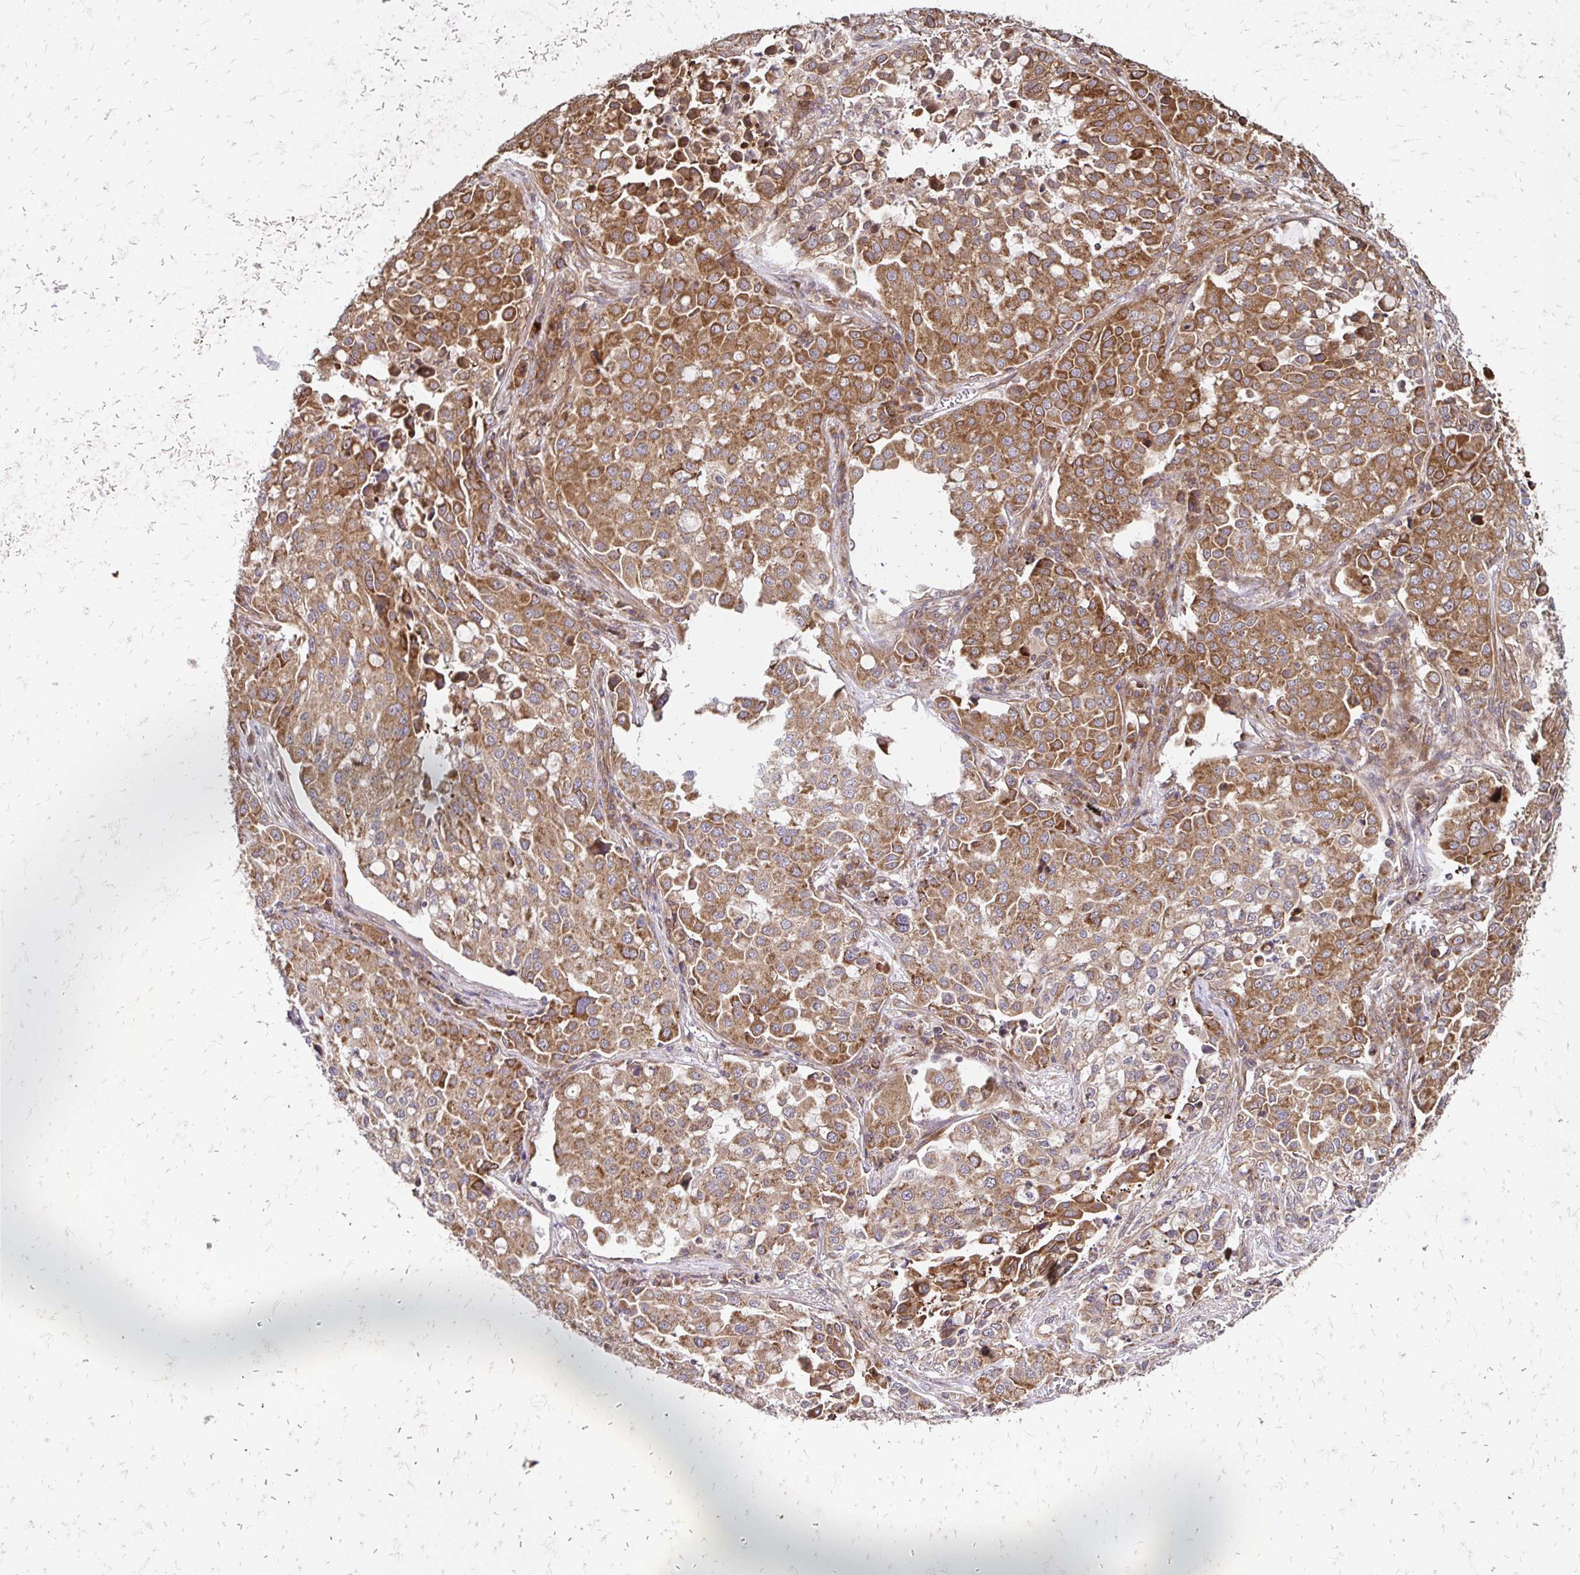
{"staining": {"intensity": "moderate", "quantity": ">75%", "location": "cytoplasmic/membranous"}, "tissue": "lung cancer", "cell_type": "Tumor cells", "image_type": "cancer", "snomed": [{"axis": "morphology", "description": "Adenocarcinoma, NOS"}, {"axis": "morphology", "description": "Adenocarcinoma, metastatic, NOS"}, {"axis": "topography", "description": "Lymph node"}, {"axis": "topography", "description": "Lung"}], "caption": "Human adenocarcinoma (lung) stained with a protein marker reveals moderate staining in tumor cells.", "gene": "ZW10", "patient": {"sex": "female", "age": 65}}